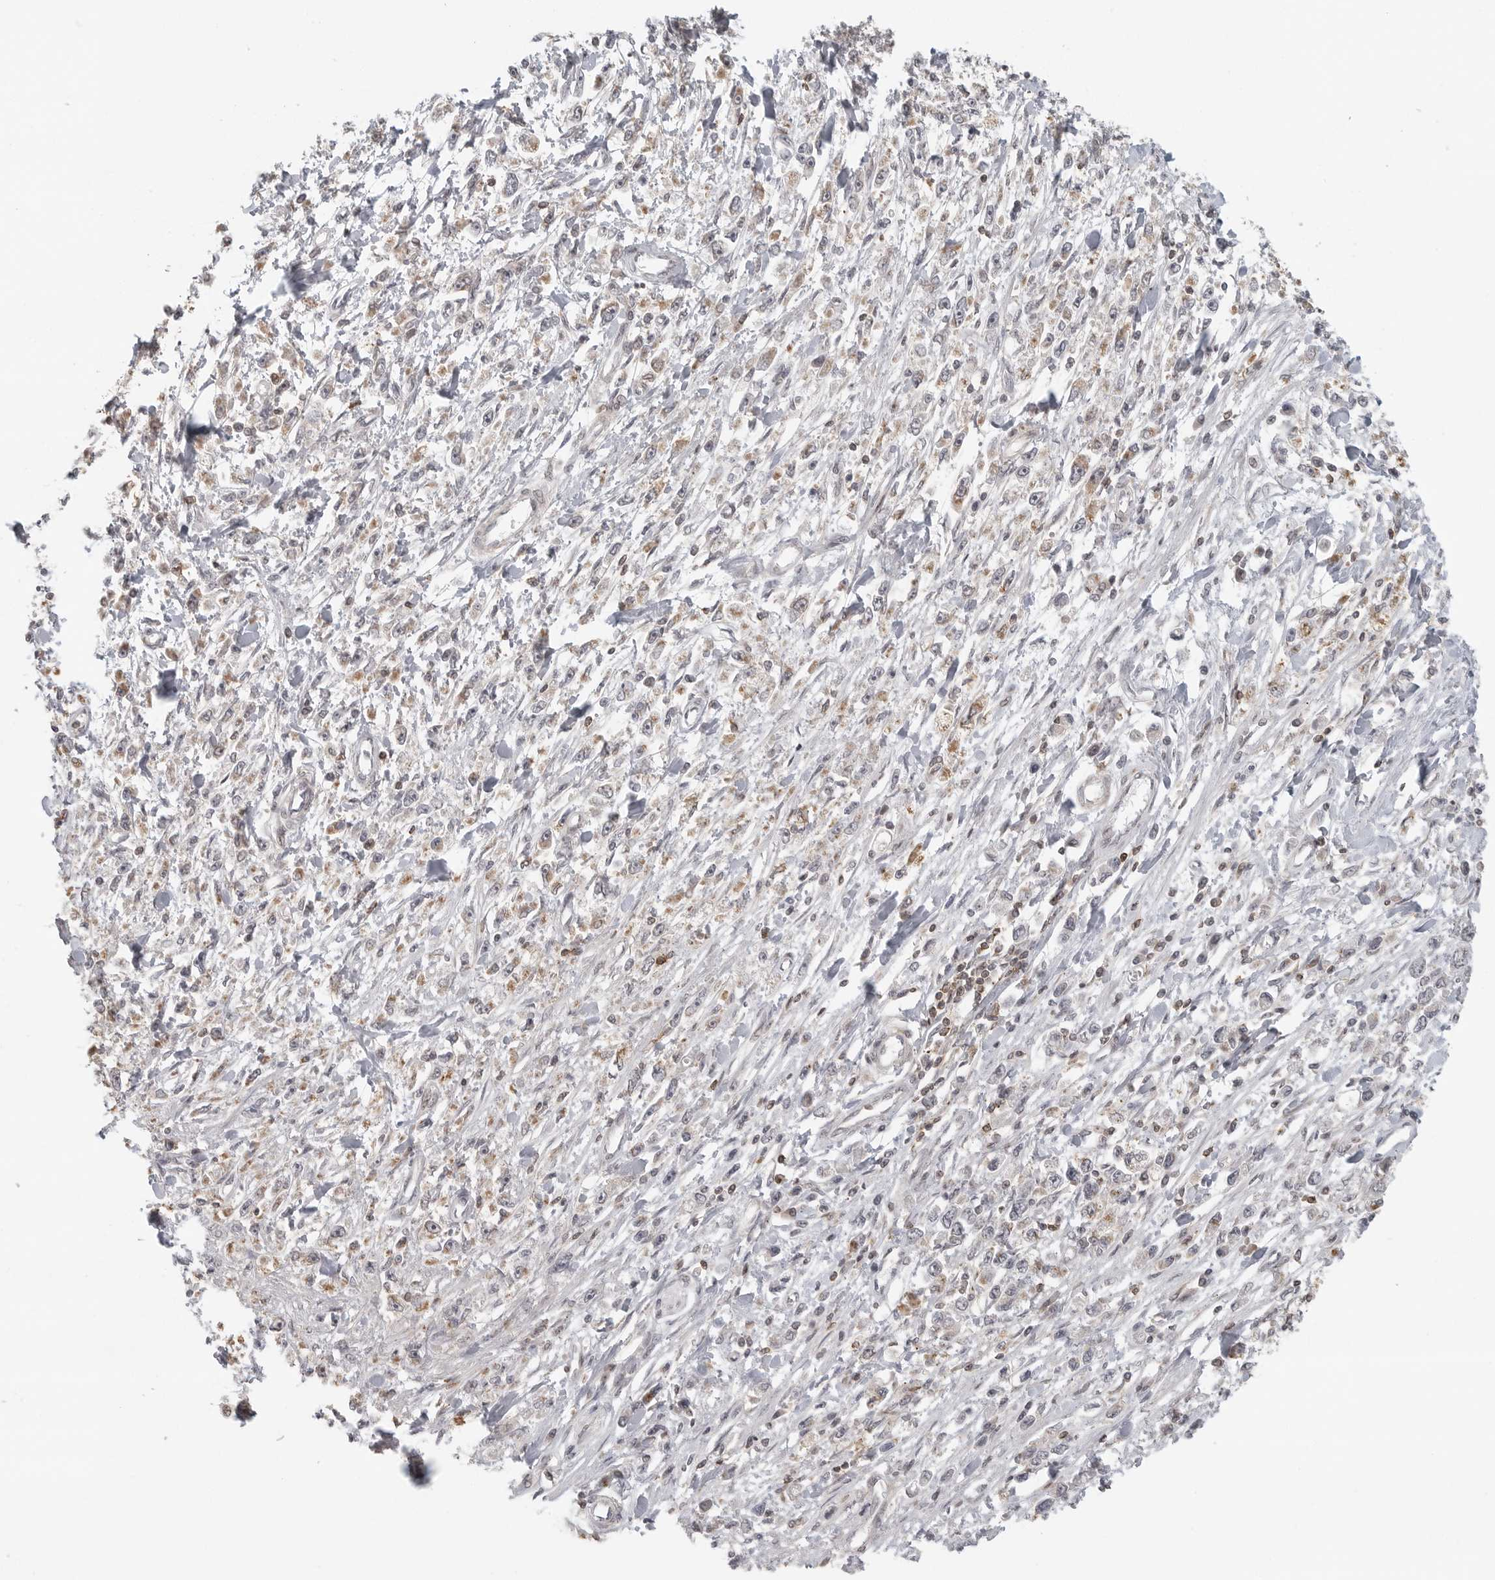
{"staining": {"intensity": "negative", "quantity": "none", "location": "none"}, "tissue": "stomach cancer", "cell_type": "Tumor cells", "image_type": "cancer", "snomed": [{"axis": "morphology", "description": "Adenocarcinoma, NOS"}, {"axis": "topography", "description": "Stomach"}], "caption": "Protein analysis of adenocarcinoma (stomach) demonstrates no significant positivity in tumor cells.", "gene": "SH3KBP1", "patient": {"sex": "female", "age": 59}}